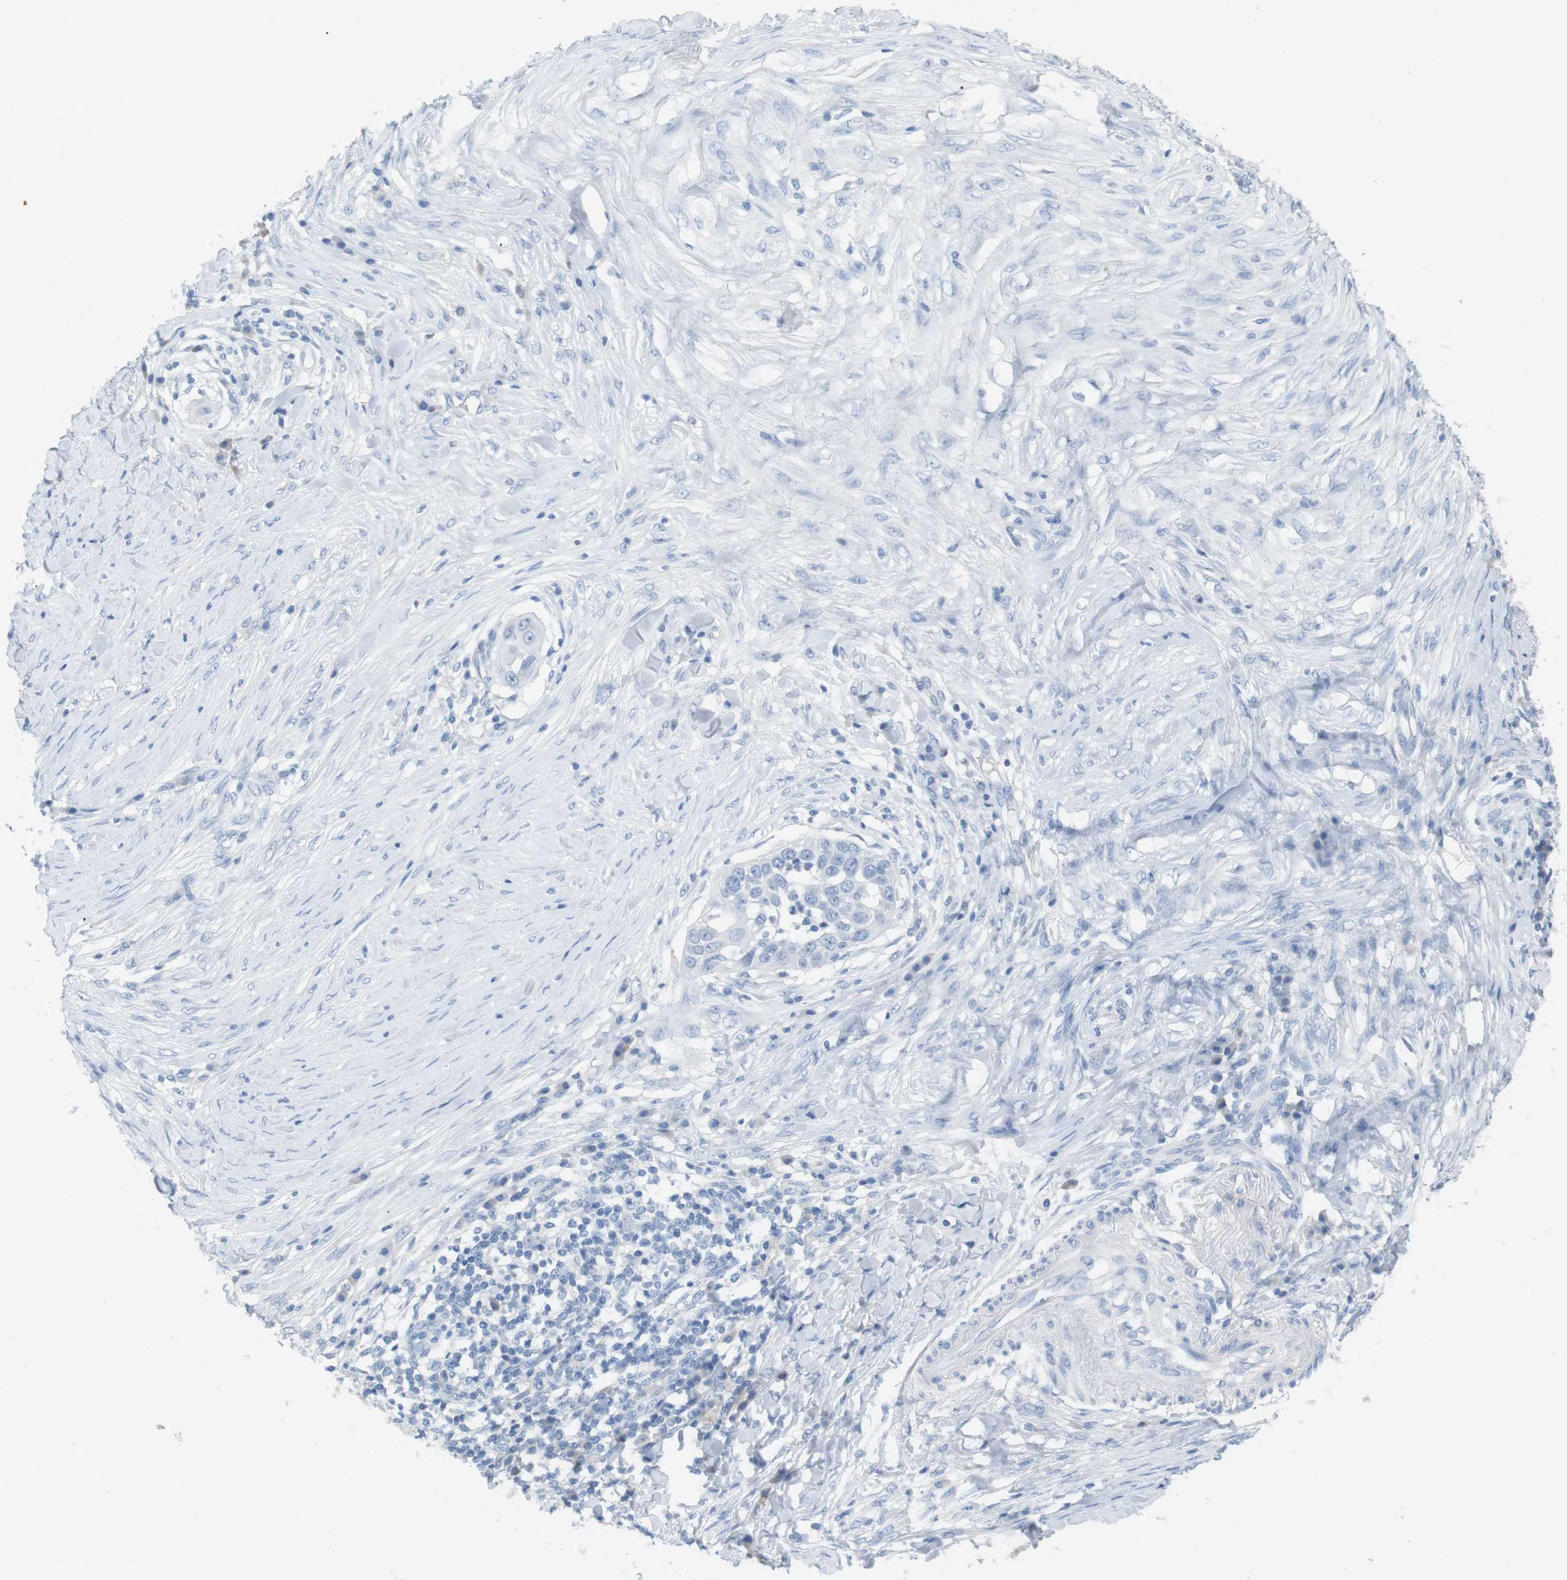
{"staining": {"intensity": "negative", "quantity": "none", "location": "none"}, "tissue": "skin cancer", "cell_type": "Tumor cells", "image_type": "cancer", "snomed": [{"axis": "morphology", "description": "Squamous cell carcinoma, NOS"}, {"axis": "topography", "description": "Skin"}], "caption": "Immunohistochemistry of skin cancer (squamous cell carcinoma) exhibits no staining in tumor cells.", "gene": "HBG2", "patient": {"sex": "female", "age": 44}}